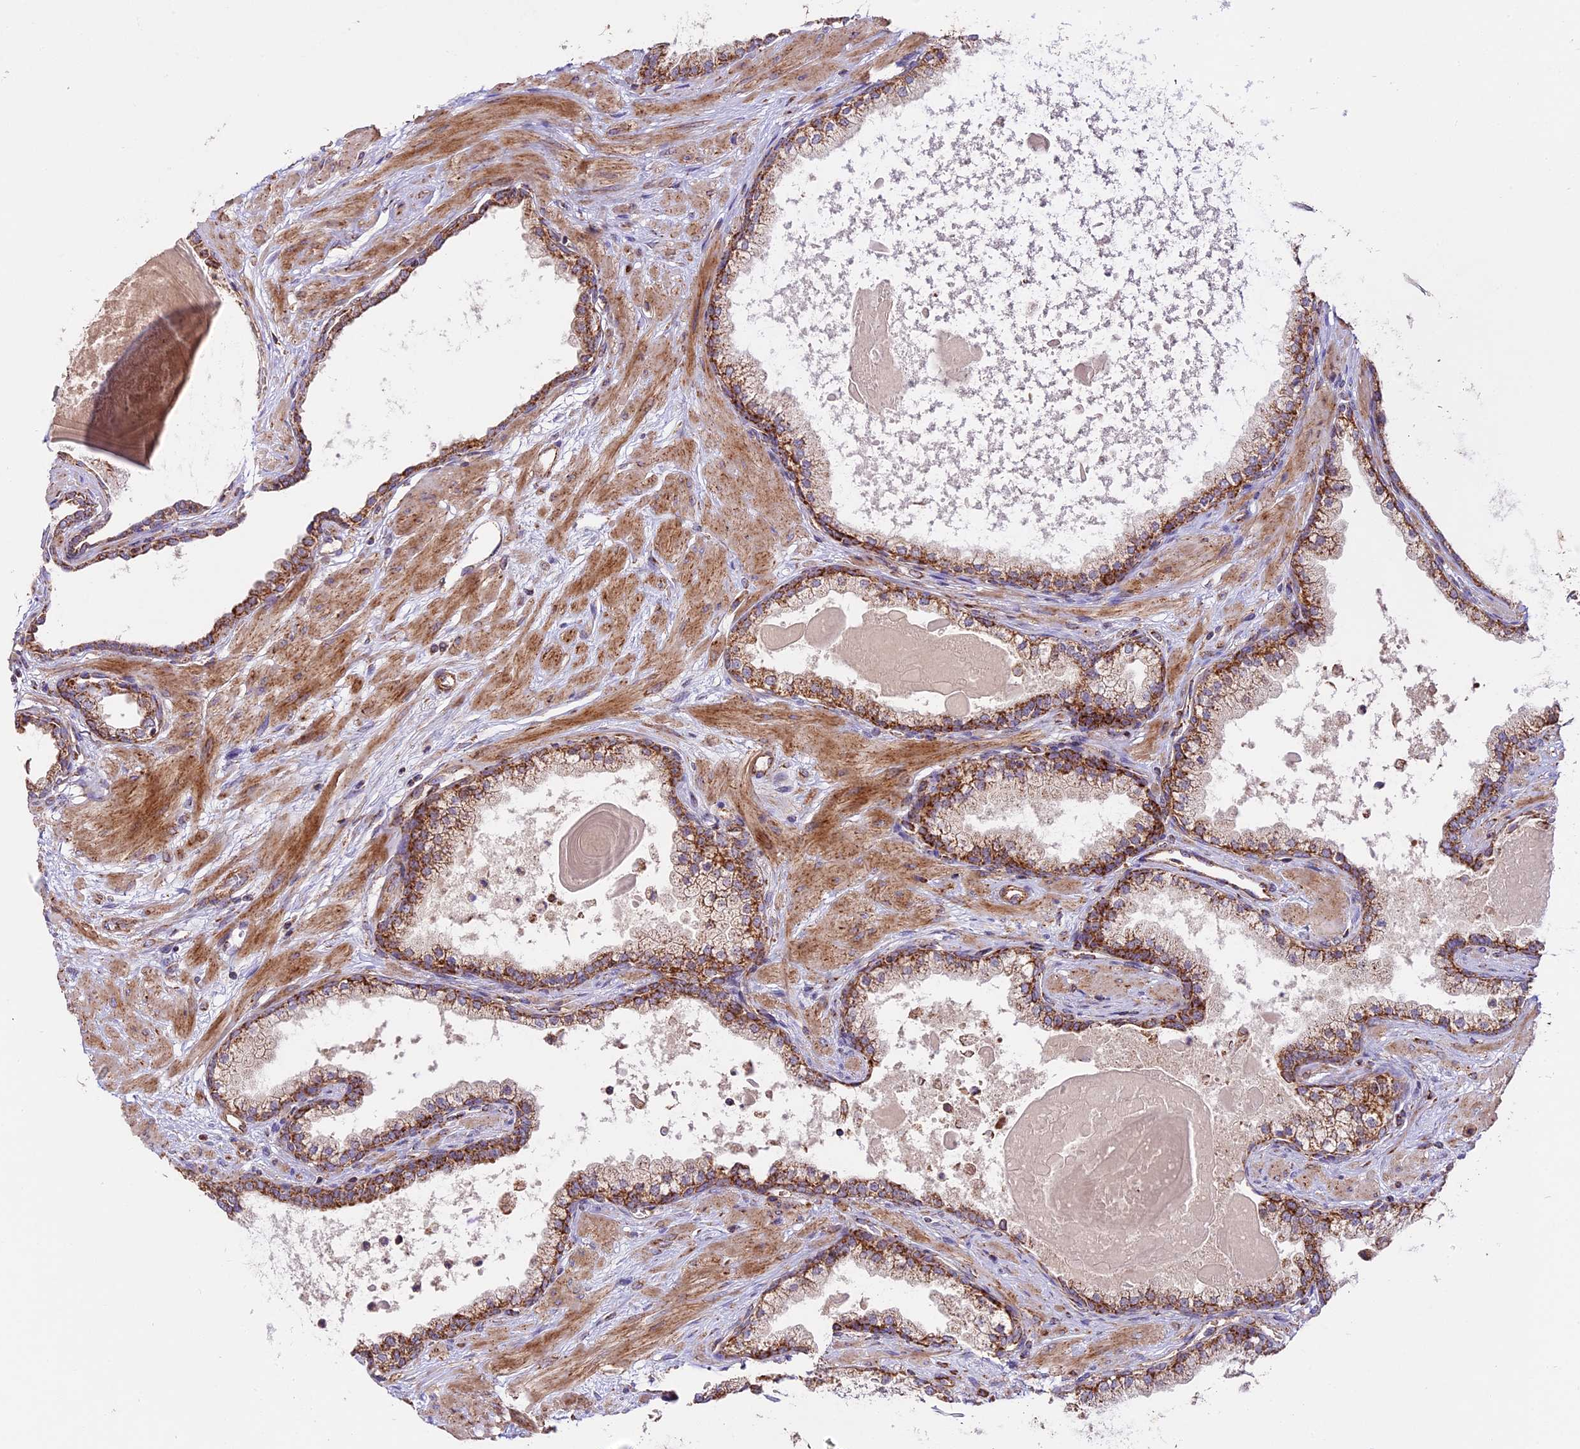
{"staining": {"intensity": "strong", "quantity": ">75%", "location": "cytoplasmic/membranous"}, "tissue": "prostate", "cell_type": "Glandular cells", "image_type": "normal", "snomed": [{"axis": "morphology", "description": "Normal tissue, NOS"}, {"axis": "topography", "description": "Prostate"}], "caption": "A high amount of strong cytoplasmic/membranous positivity is appreciated in approximately >75% of glandular cells in unremarkable prostate.", "gene": "NDUFA8", "patient": {"sex": "male", "age": 57}}